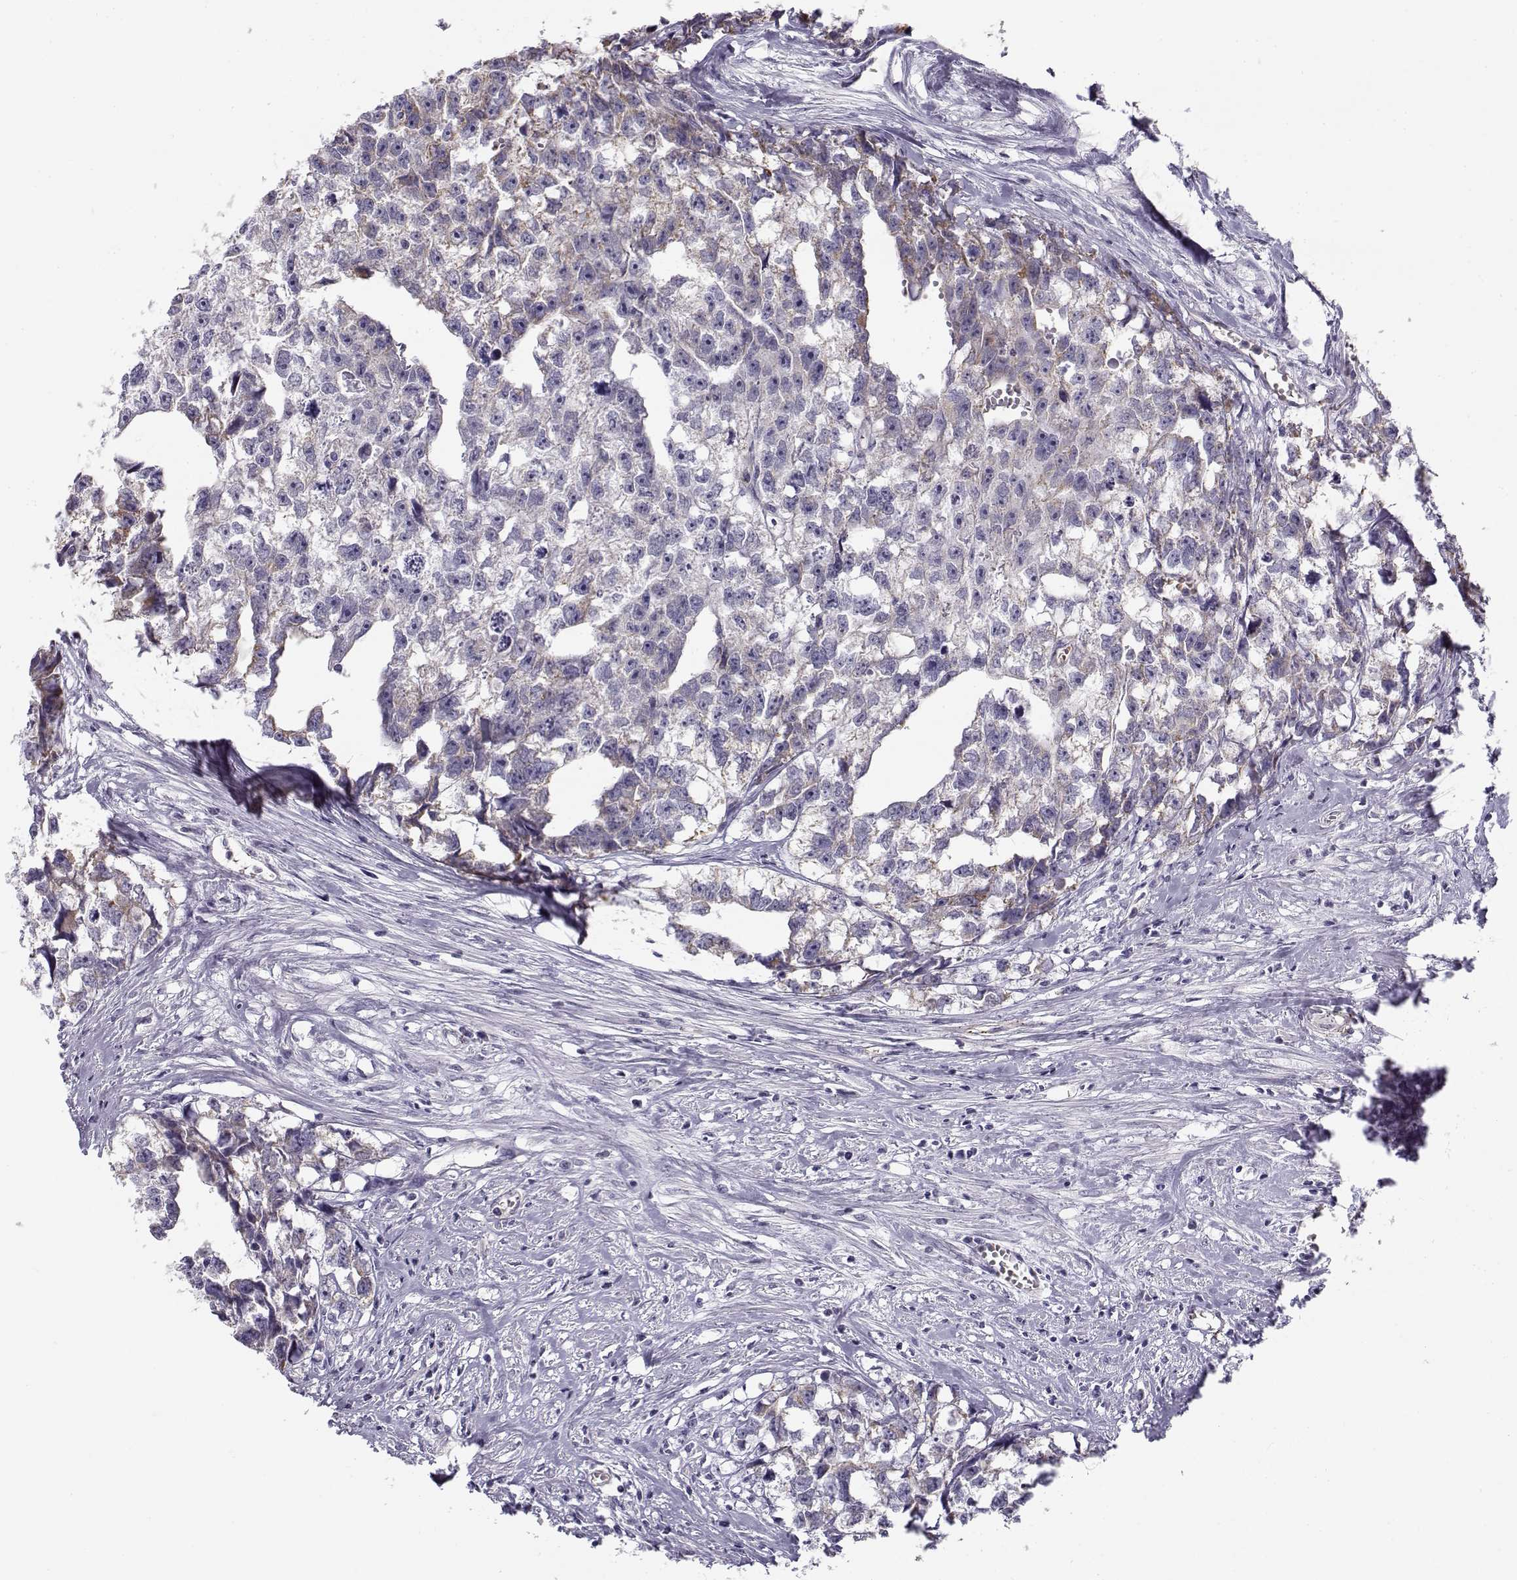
{"staining": {"intensity": "negative", "quantity": "none", "location": "none"}, "tissue": "testis cancer", "cell_type": "Tumor cells", "image_type": "cancer", "snomed": [{"axis": "morphology", "description": "Carcinoma, Embryonal, NOS"}, {"axis": "morphology", "description": "Teratoma, malignant, NOS"}, {"axis": "topography", "description": "Testis"}], "caption": "DAB immunohistochemical staining of teratoma (malignant) (testis) displays no significant expression in tumor cells.", "gene": "MYO1A", "patient": {"sex": "male", "age": 44}}